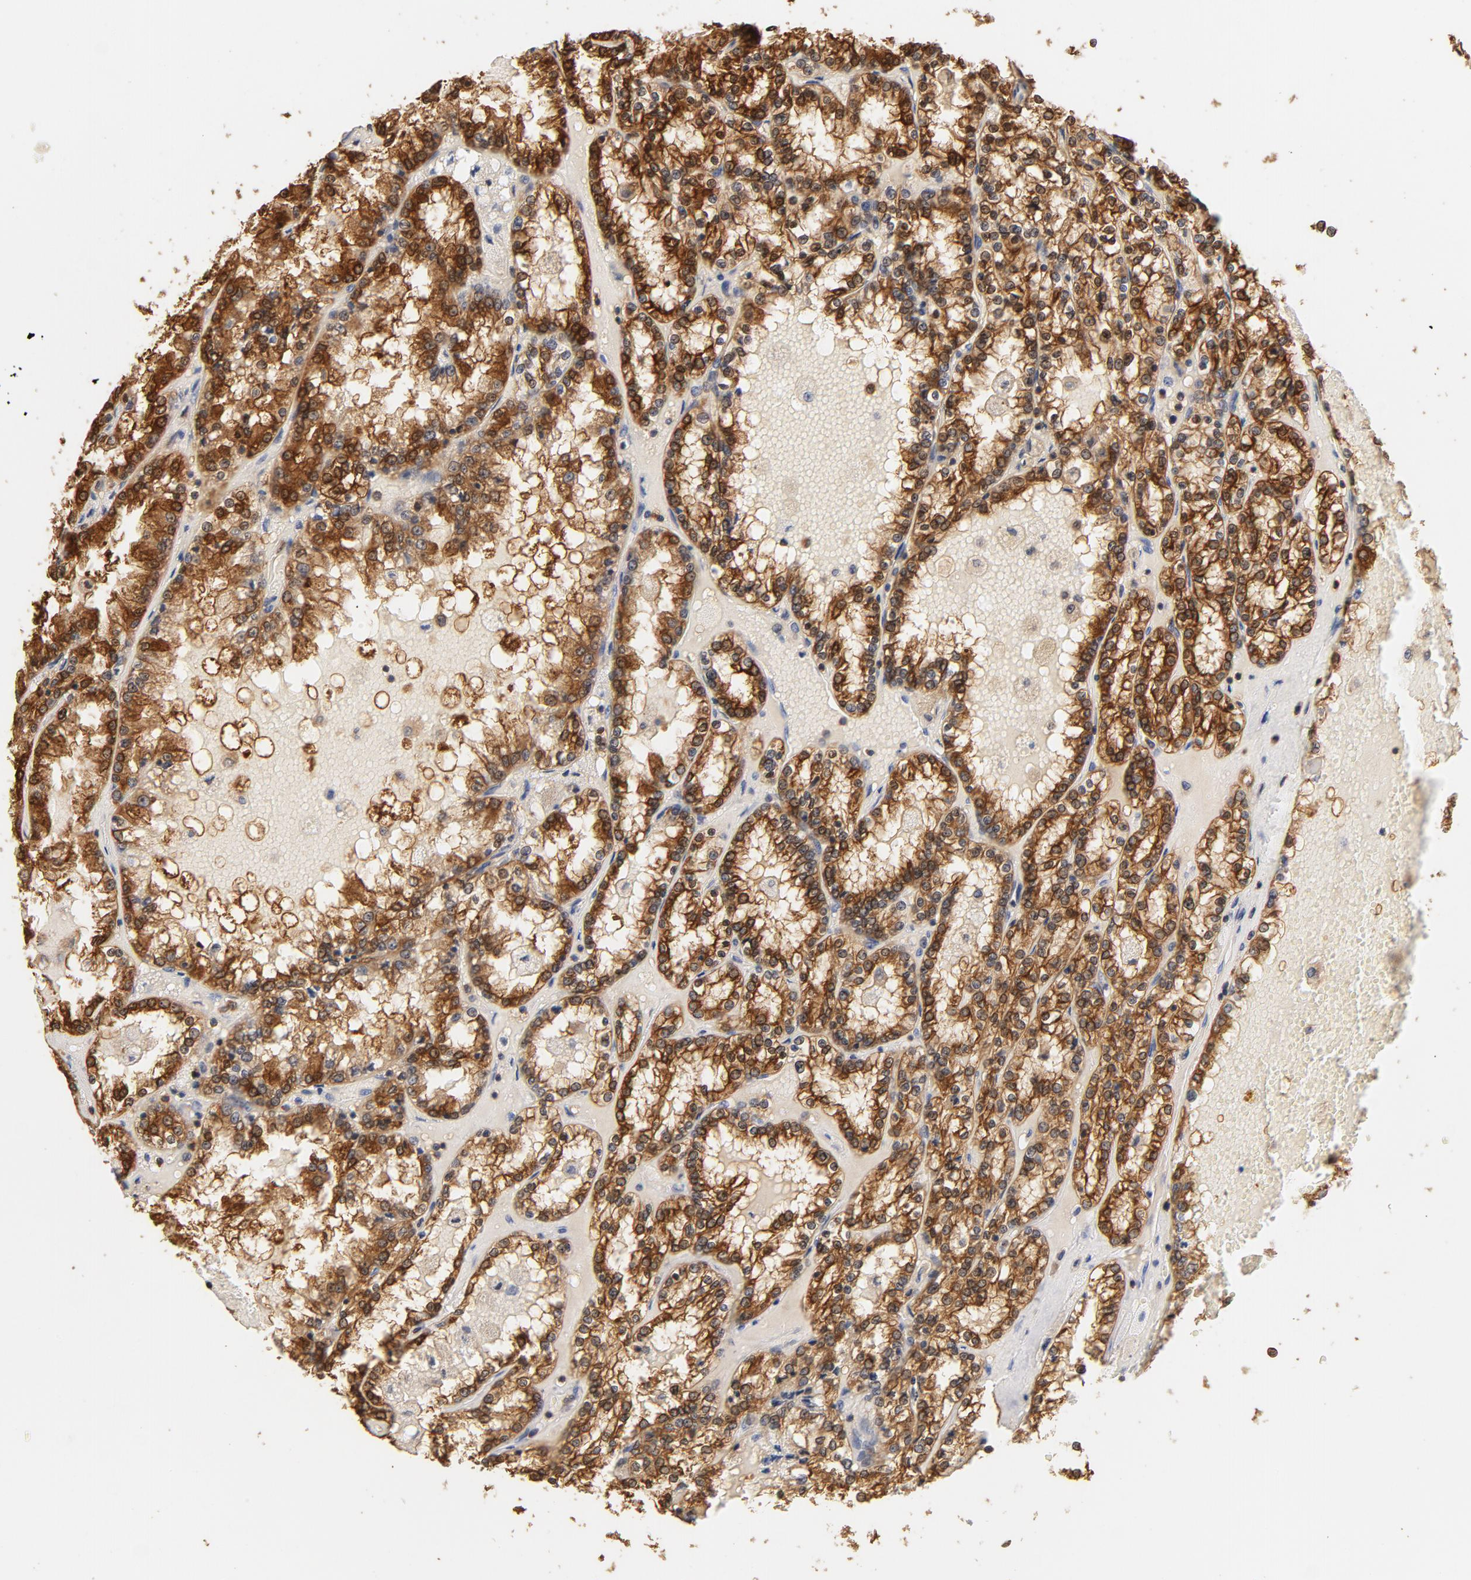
{"staining": {"intensity": "strong", "quantity": ">75%", "location": "cytoplasmic/membranous"}, "tissue": "renal cancer", "cell_type": "Tumor cells", "image_type": "cancer", "snomed": [{"axis": "morphology", "description": "Adenocarcinoma, NOS"}, {"axis": "topography", "description": "Kidney"}], "caption": "The image exhibits staining of renal cancer (adenocarcinoma), revealing strong cytoplasmic/membranous protein staining (brown color) within tumor cells.", "gene": "EZR", "patient": {"sex": "female", "age": 56}}